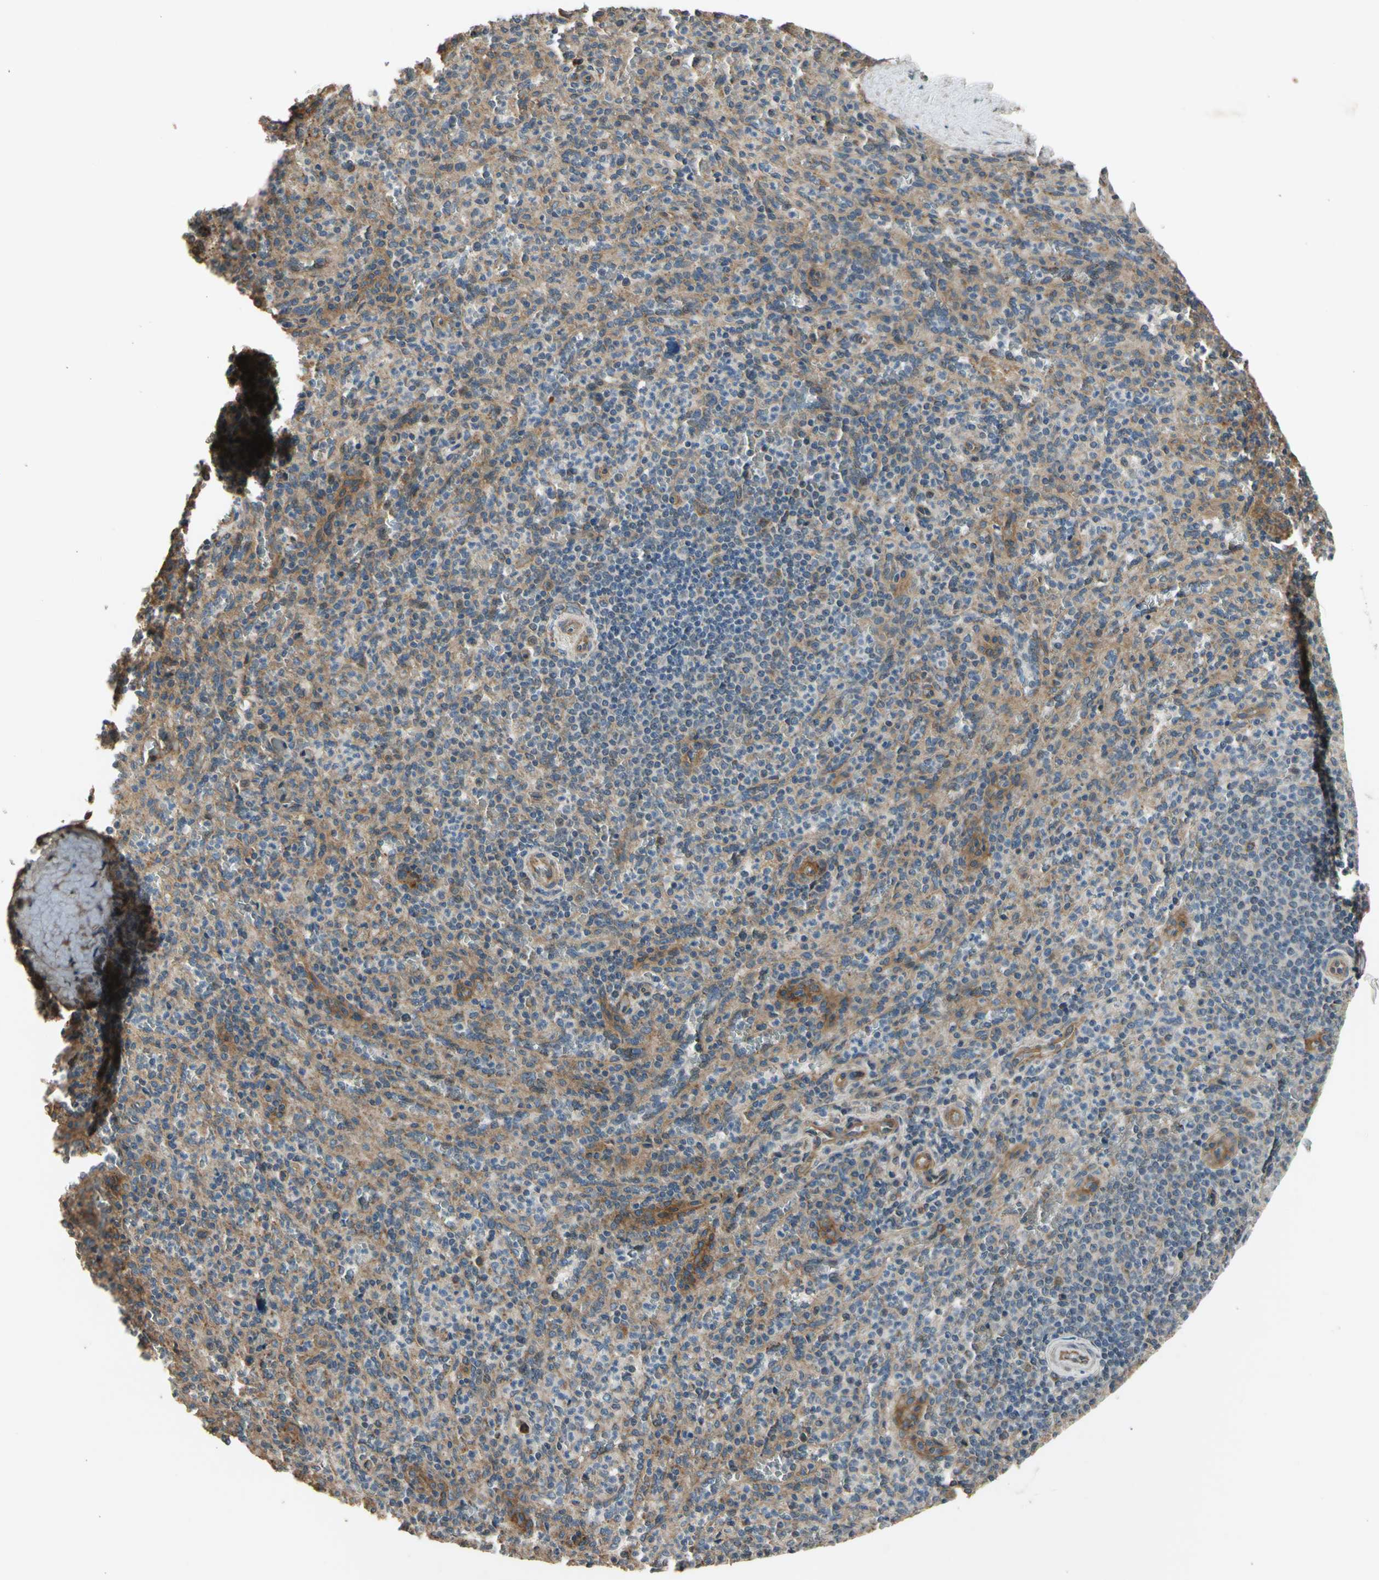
{"staining": {"intensity": "moderate", "quantity": "25%-75%", "location": "cytoplasmic/membranous"}, "tissue": "spleen", "cell_type": "Cells in red pulp", "image_type": "normal", "snomed": [{"axis": "morphology", "description": "Normal tissue, NOS"}, {"axis": "topography", "description": "Spleen"}], "caption": "Immunohistochemical staining of normal human spleen shows 25%-75% levels of moderate cytoplasmic/membranous protein expression in approximately 25%-75% of cells in red pulp. The protein of interest is shown in brown color, while the nuclei are stained blue.", "gene": "EFNB2", "patient": {"sex": "male", "age": 36}}